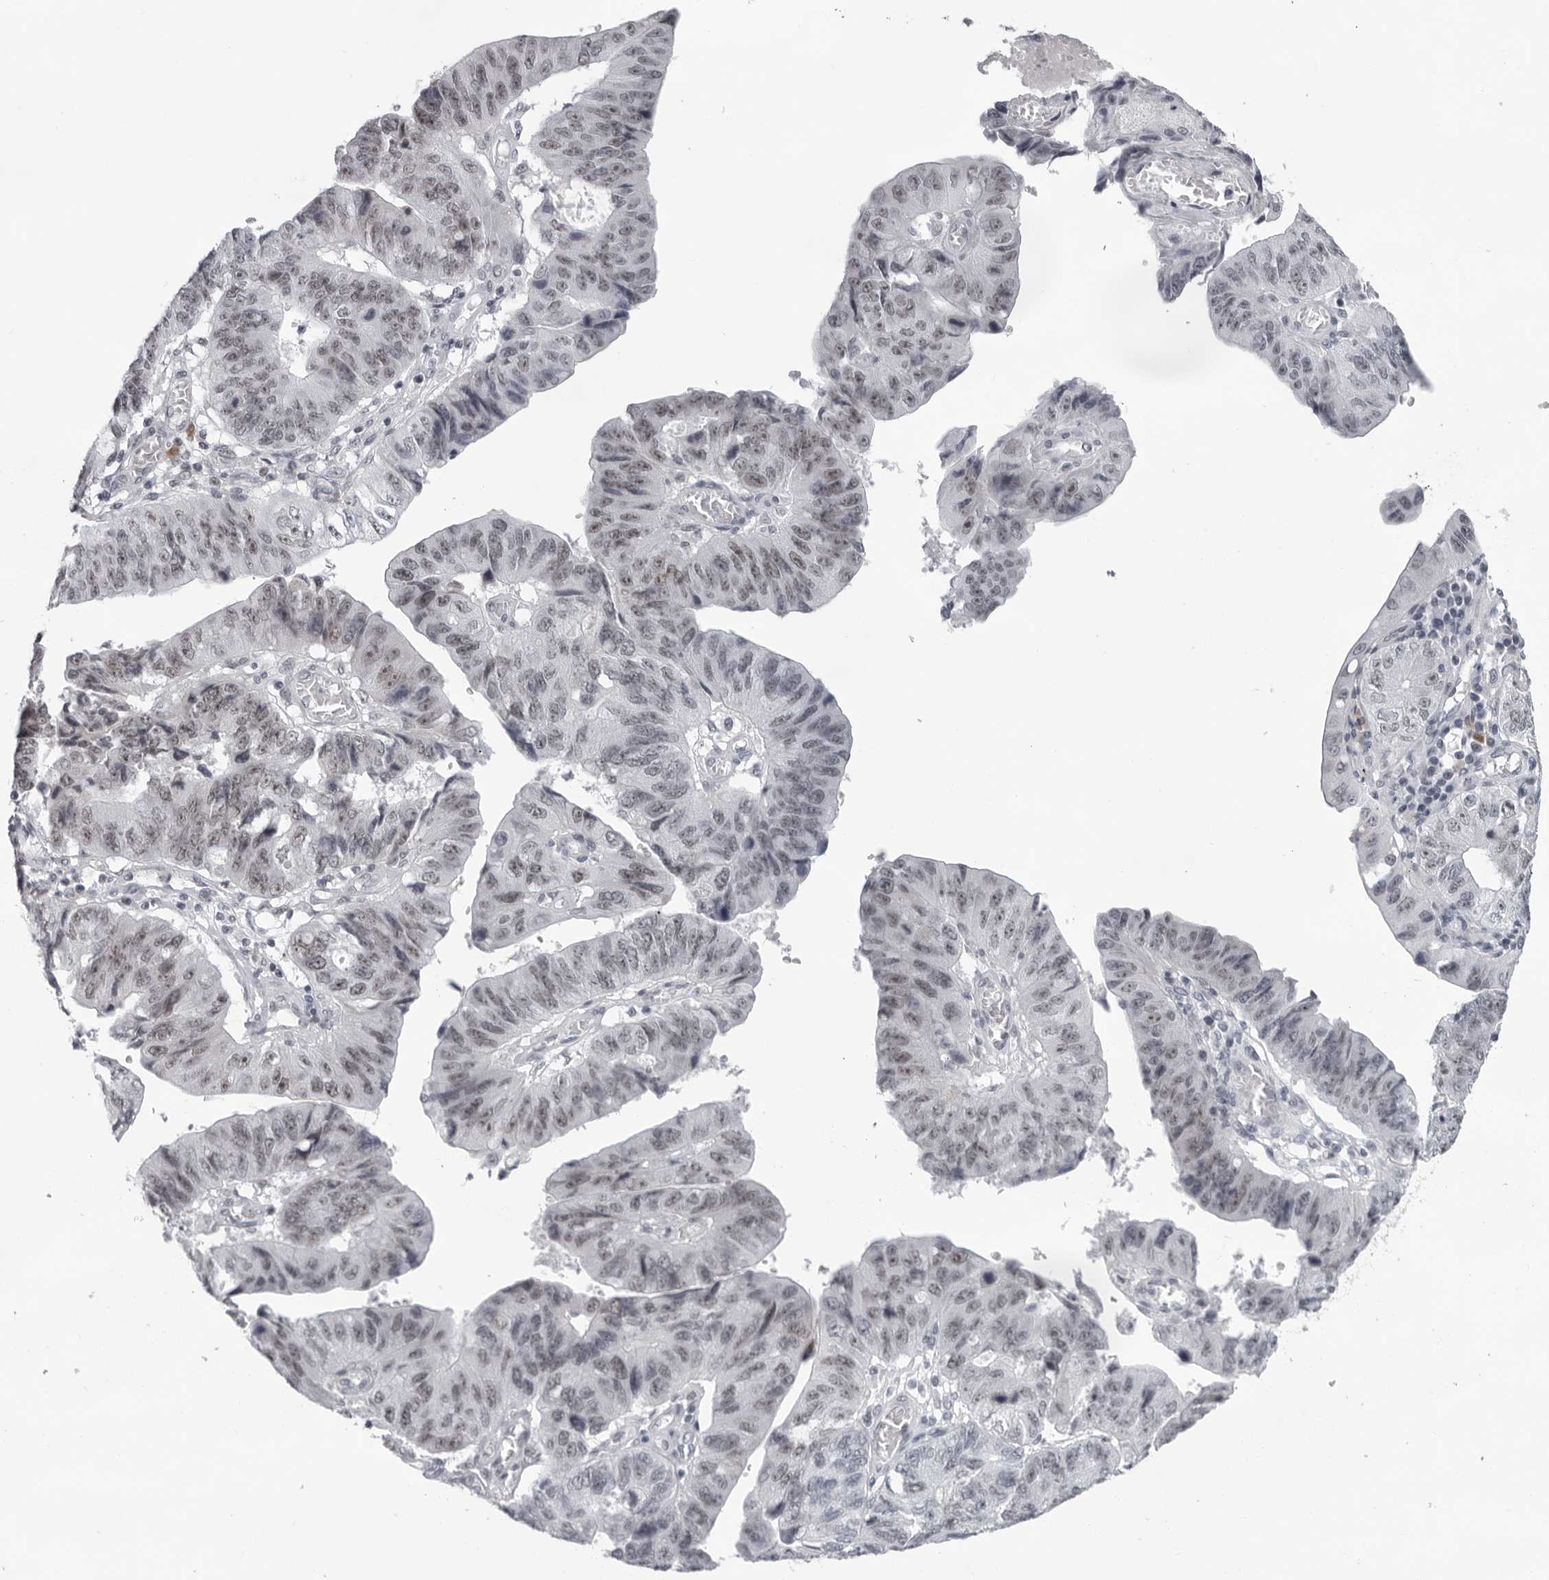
{"staining": {"intensity": "moderate", "quantity": ">75%", "location": "nuclear"}, "tissue": "stomach cancer", "cell_type": "Tumor cells", "image_type": "cancer", "snomed": [{"axis": "morphology", "description": "Adenocarcinoma, NOS"}, {"axis": "topography", "description": "Stomach"}], "caption": "Moderate nuclear protein staining is present in approximately >75% of tumor cells in stomach cancer (adenocarcinoma). (DAB (3,3'-diaminobenzidine) IHC, brown staining for protein, blue staining for nuclei).", "gene": "EXOSC10", "patient": {"sex": "male", "age": 59}}